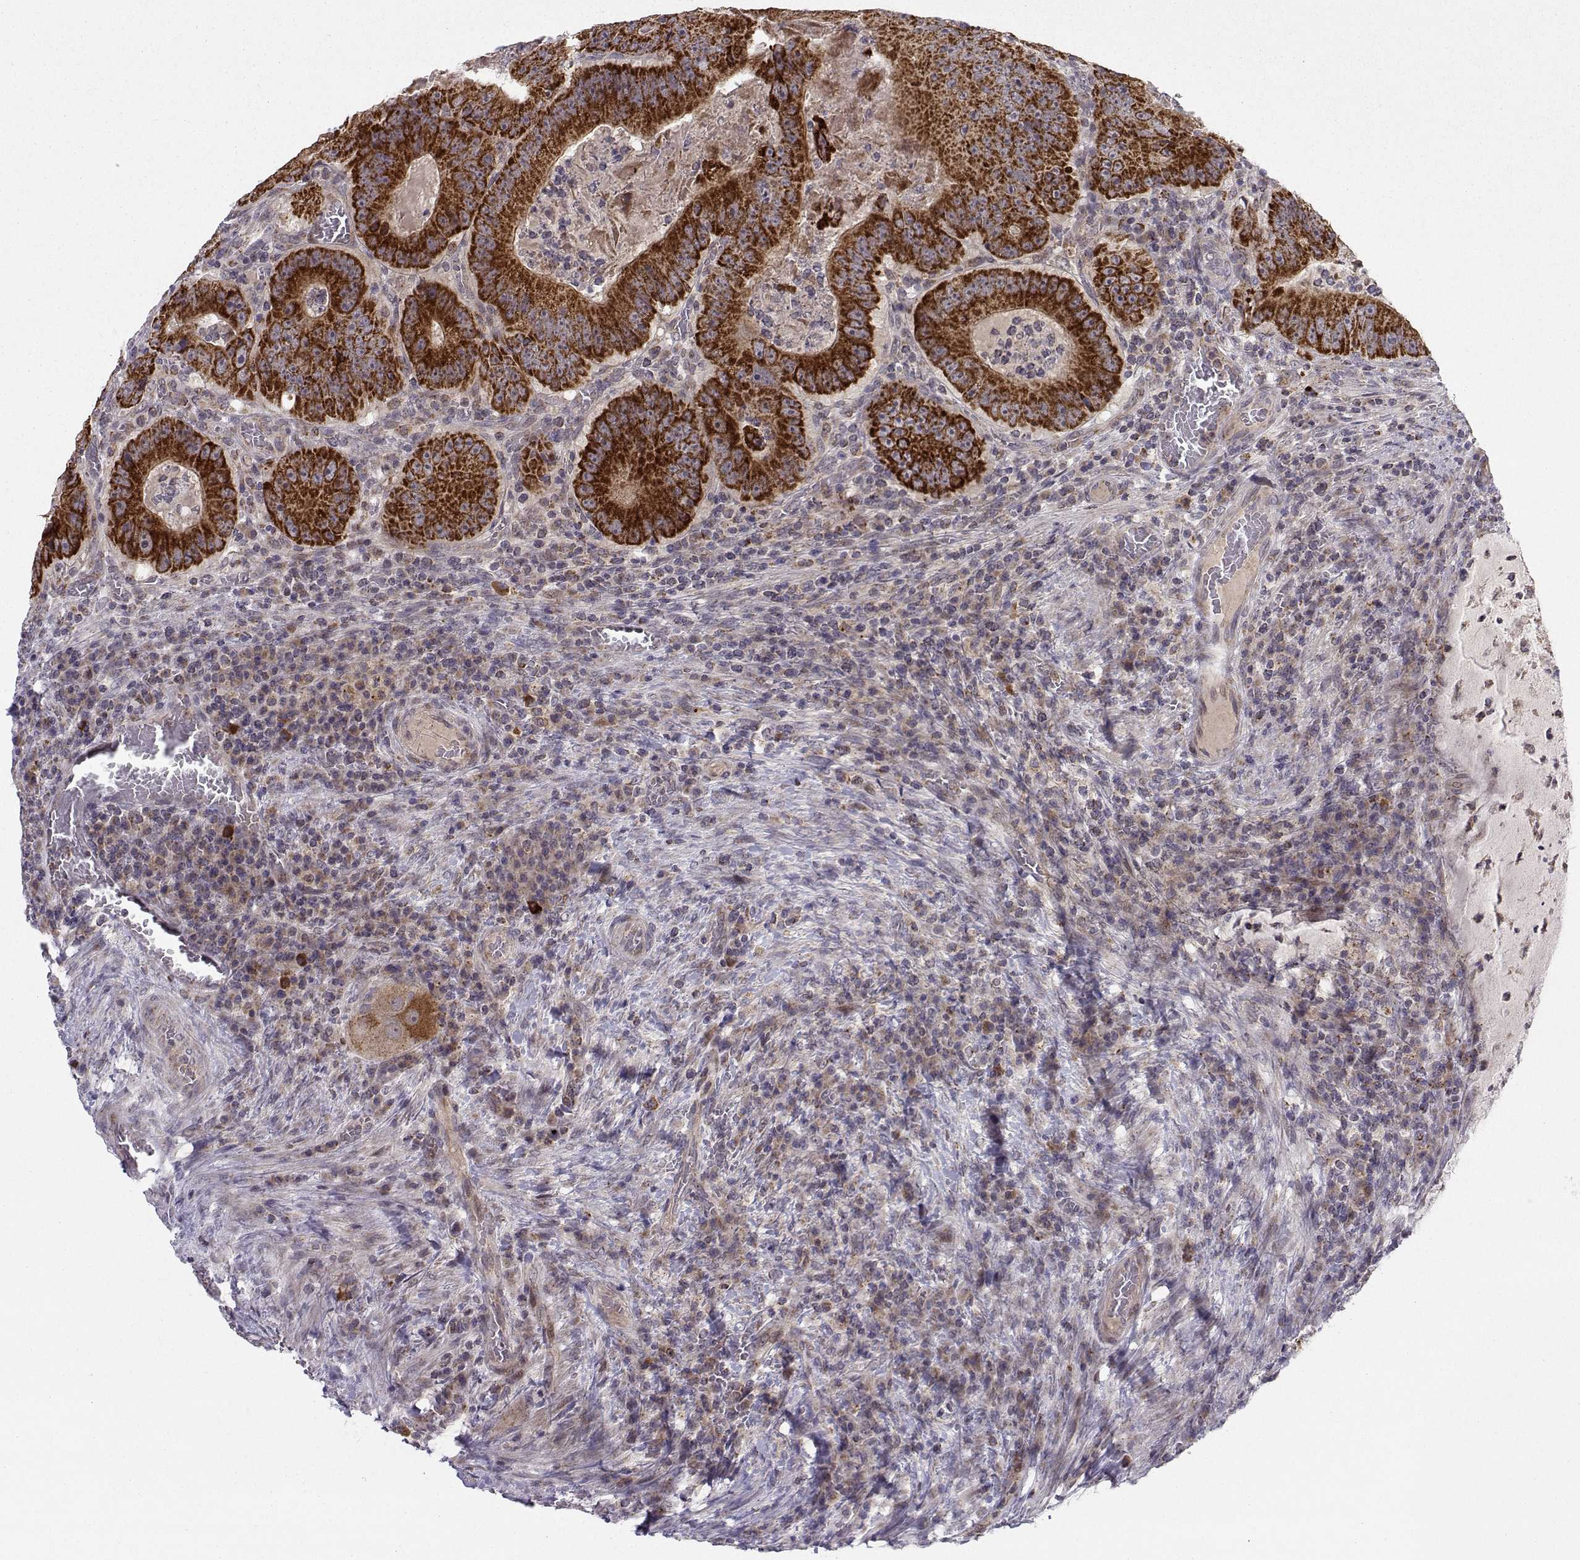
{"staining": {"intensity": "strong", "quantity": ">75%", "location": "cytoplasmic/membranous"}, "tissue": "colorectal cancer", "cell_type": "Tumor cells", "image_type": "cancer", "snomed": [{"axis": "morphology", "description": "Adenocarcinoma, NOS"}, {"axis": "topography", "description": "Colon"}], "caption": "Brown immunohistochemical staining in human colorectal adenocarcinoma shows strong cytoplasmic/membranous staining in about >75% of tumor cells. The protein is shown in brown color, while the nuclei are stained blue.", "gene": "NECAB3", "patient": {"sex": "female", "age": 86}}